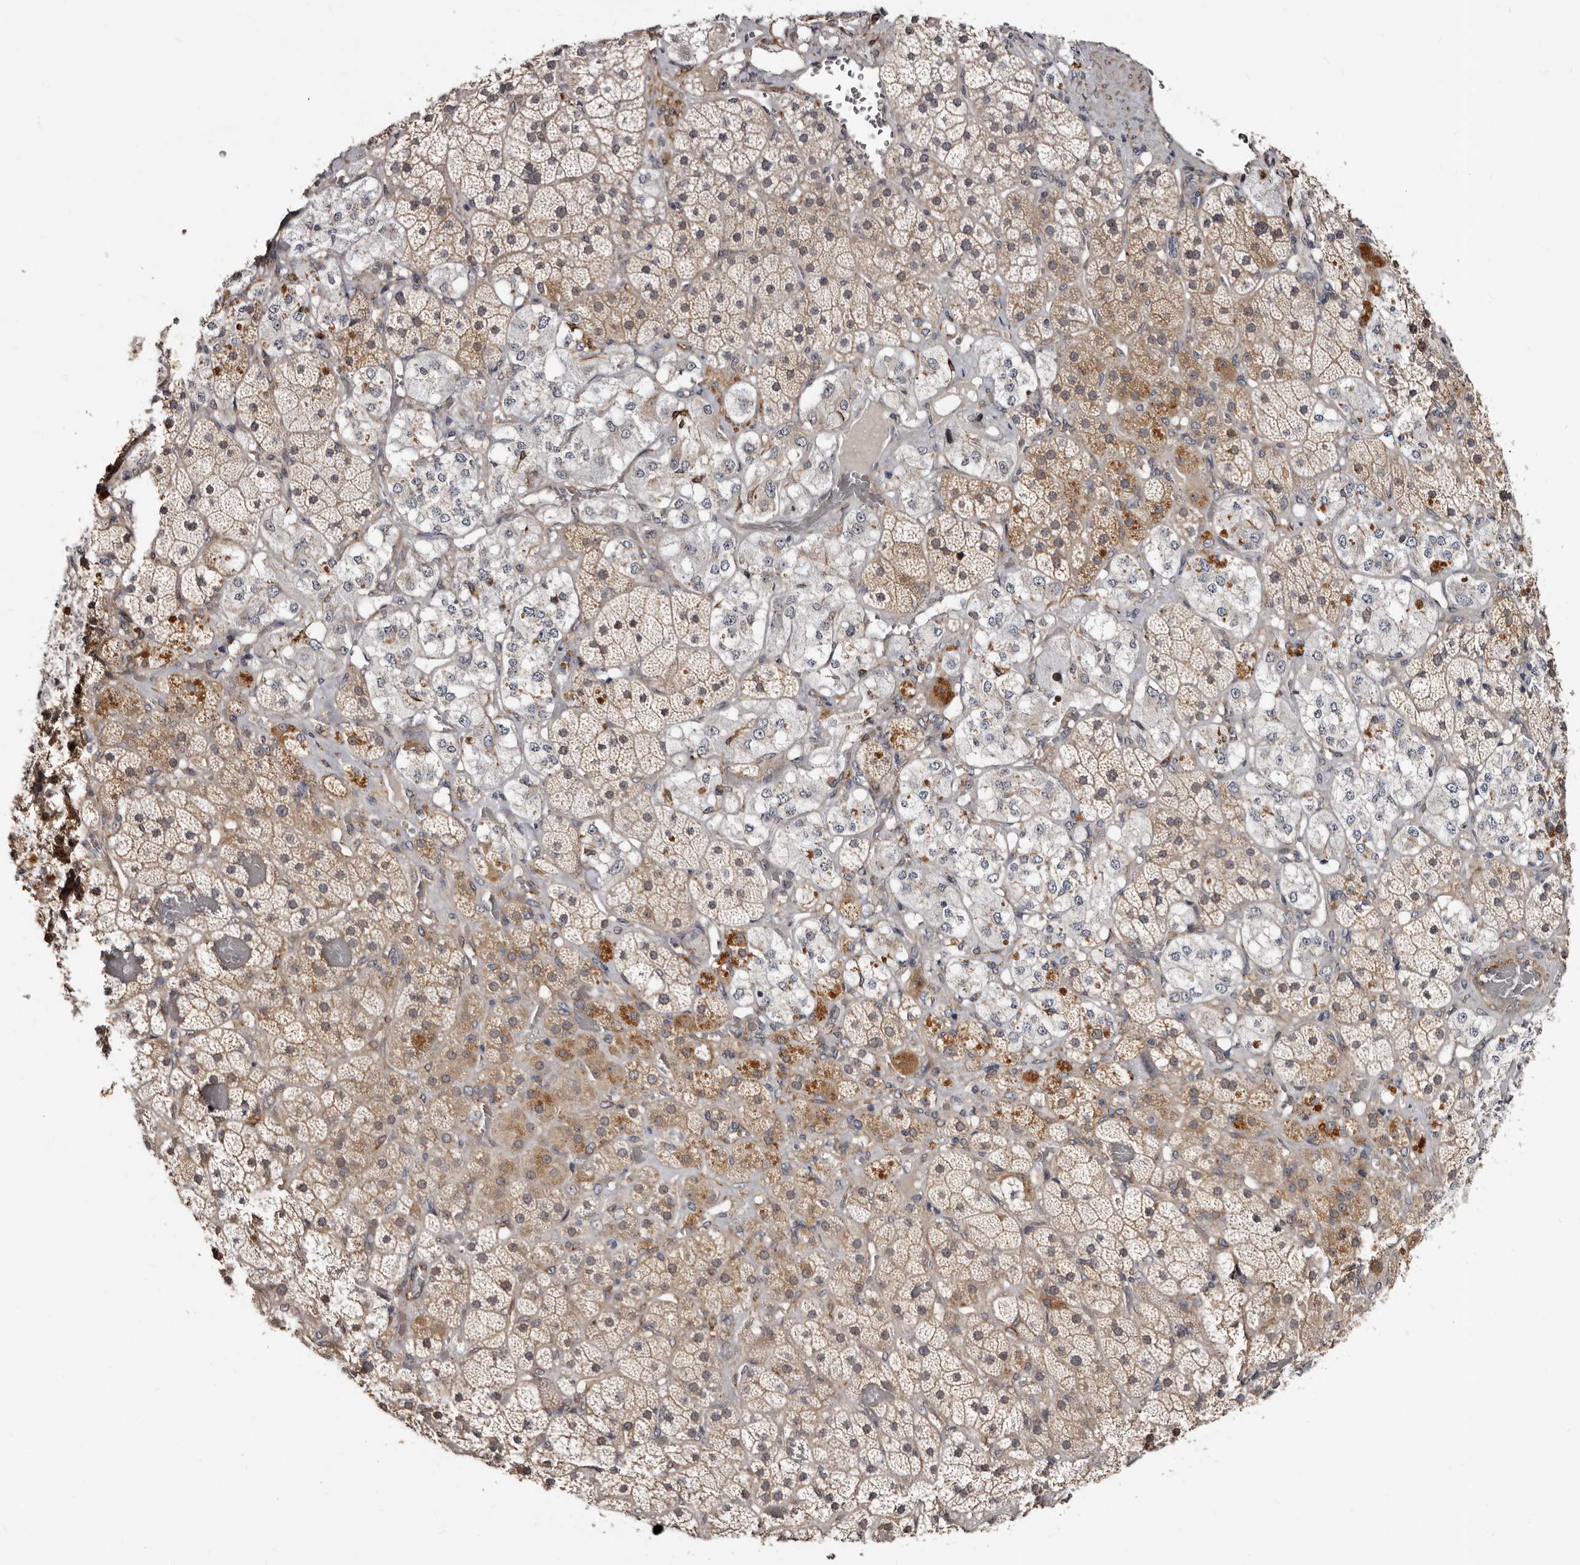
{"staining": {"intensity": "moderate", "quantity": "25%-75%", "location": "cytoplasmic/membranous"}, "tissue": "adrenal gland", "cell_type": "Glandular cells", "image_type": "normal", "snomed": [{"axis": "morphology", "description": "Normal tissue, NOS"}, {"axis": "topography", "description": "Adrenal gland"}], "caption": "Protein analysis of normal adrenal gland shows moderate cytoplasmic/membranous positivity in about 25%-75% of glandular cells.", "gene": "TBC1D22B", "patient": {"sex": "male", "age": 57}}